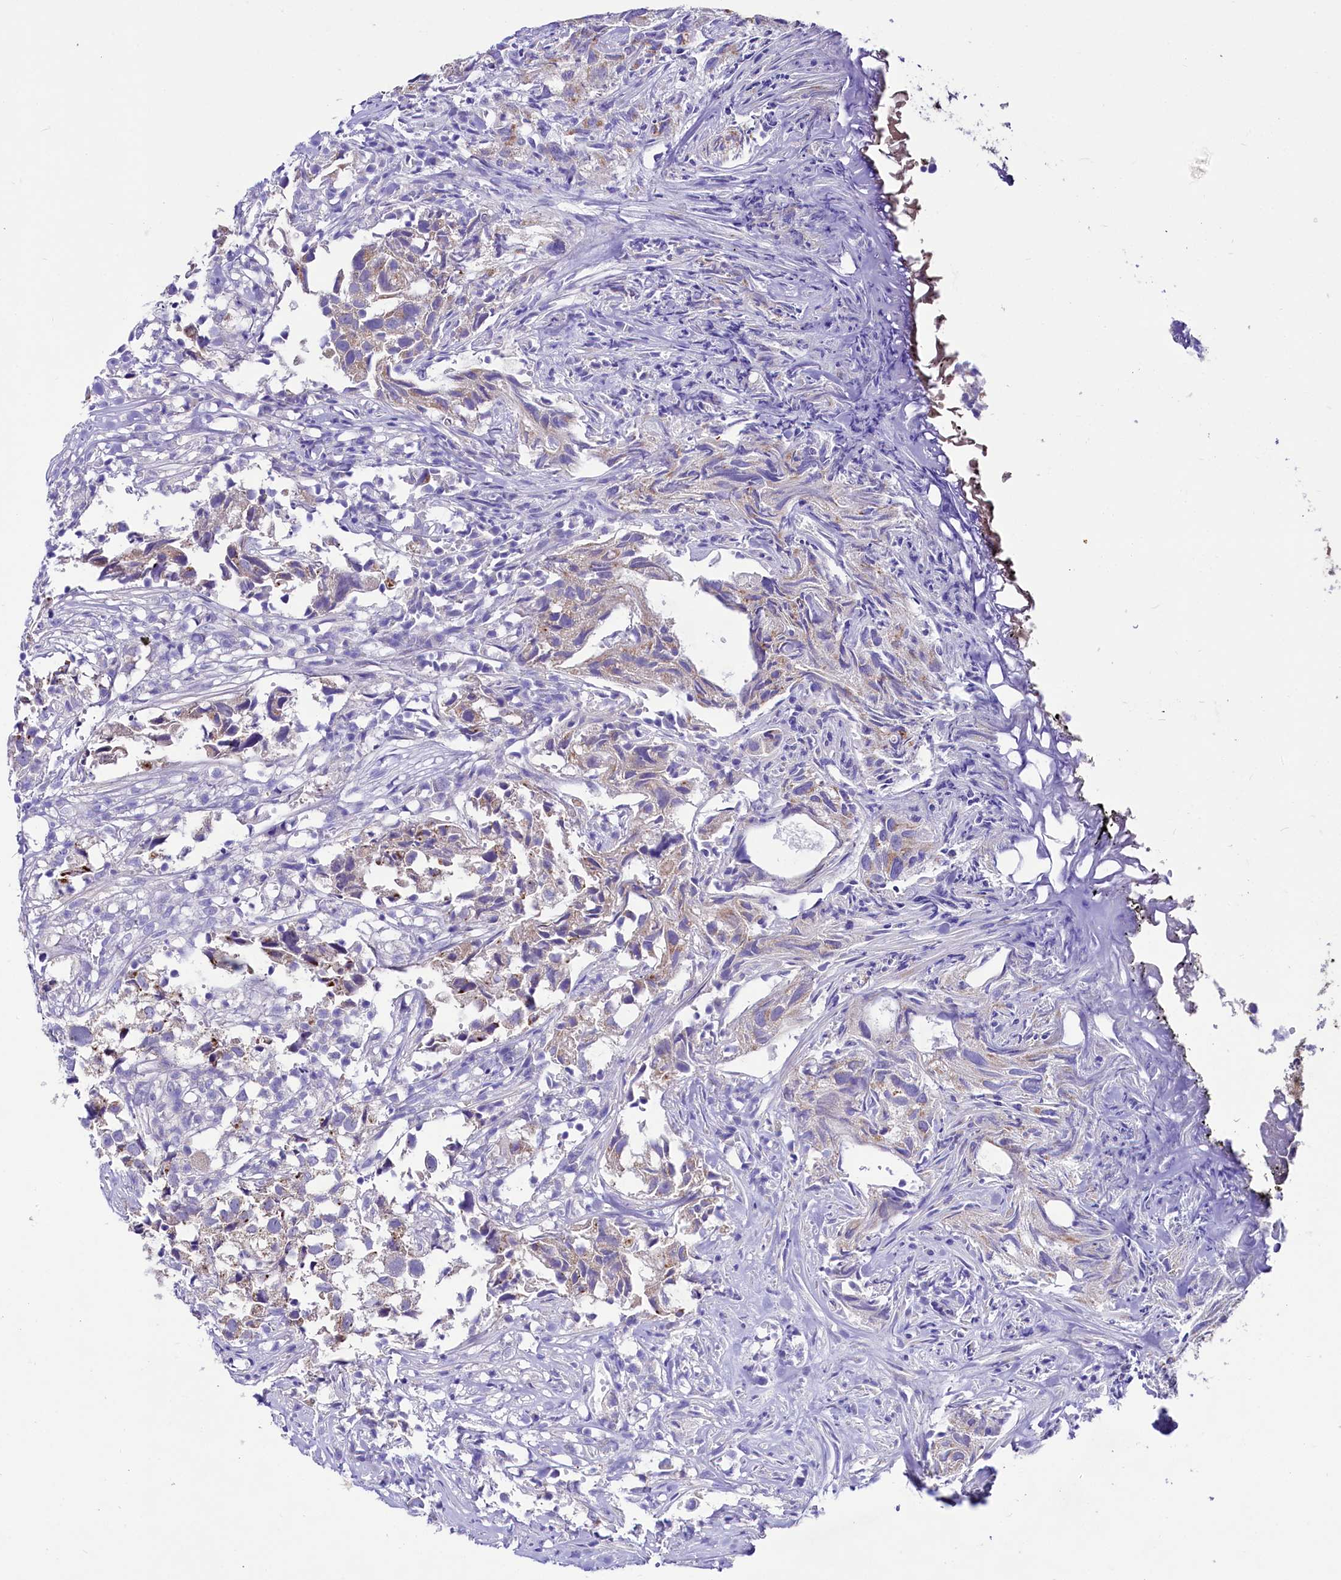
{"staining": {"intensity": "negative", "quantity": "none", "location": "none"}, "tissue": "urothelial cancer", "cell_type": "Tumor cells", "image_type": "cancer", "snomed": [{"axis": "morphology", "description": "Urothelial carcinoma, High grade"}, {"axis": "topography", "description": "Urinary bladder"}], "caption": "Tumor cells are negative for brown protein staining in urothelial carcinoma (high-grade). (Brightfield microscopy of DAB (3,3'-diaminobenzidine) IHC at high magnification).", "gene": "ABHD5", "patient": {"sex": "female", "age": 75}}